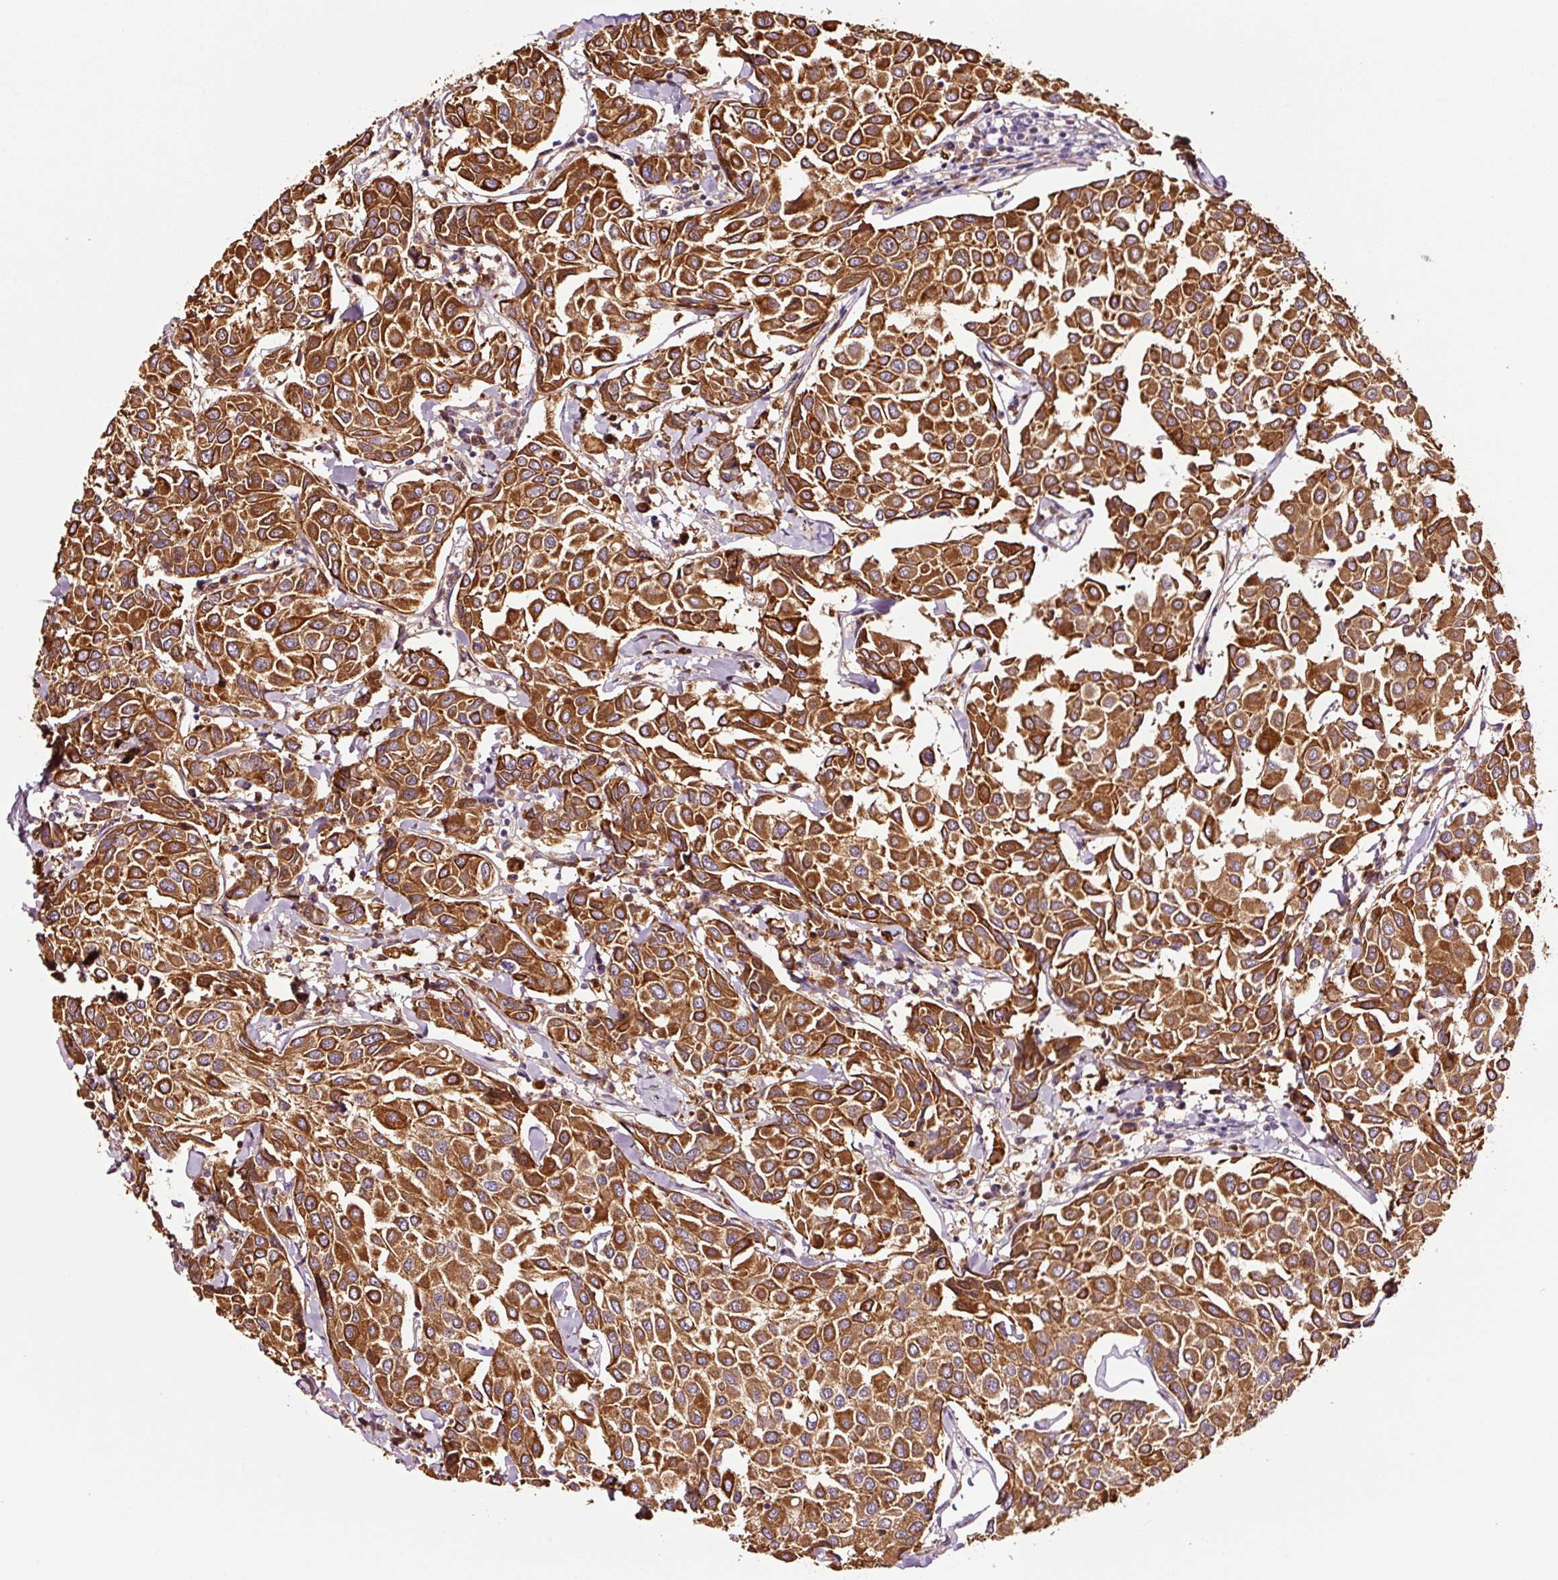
{"staining": {"intensity": "strong", "quantity": ">75%", "location": "cytoplasmic/membranous"}, "tissue": "breast cancer", "cell_type": "Tumor cells", "image_type": "cancer", "snomed": [{"axis": "morphology", "description": "Duct carcinoma"}, {"axis": "topography", "description": "Breast"}], "caption": "Breast infiltrating ductal carcinoma stained with a protein marker demonstrates strong staining in tumor cells.", "gene": "PGLYRP2", "patient": {"sex": "female", "age": 55}}